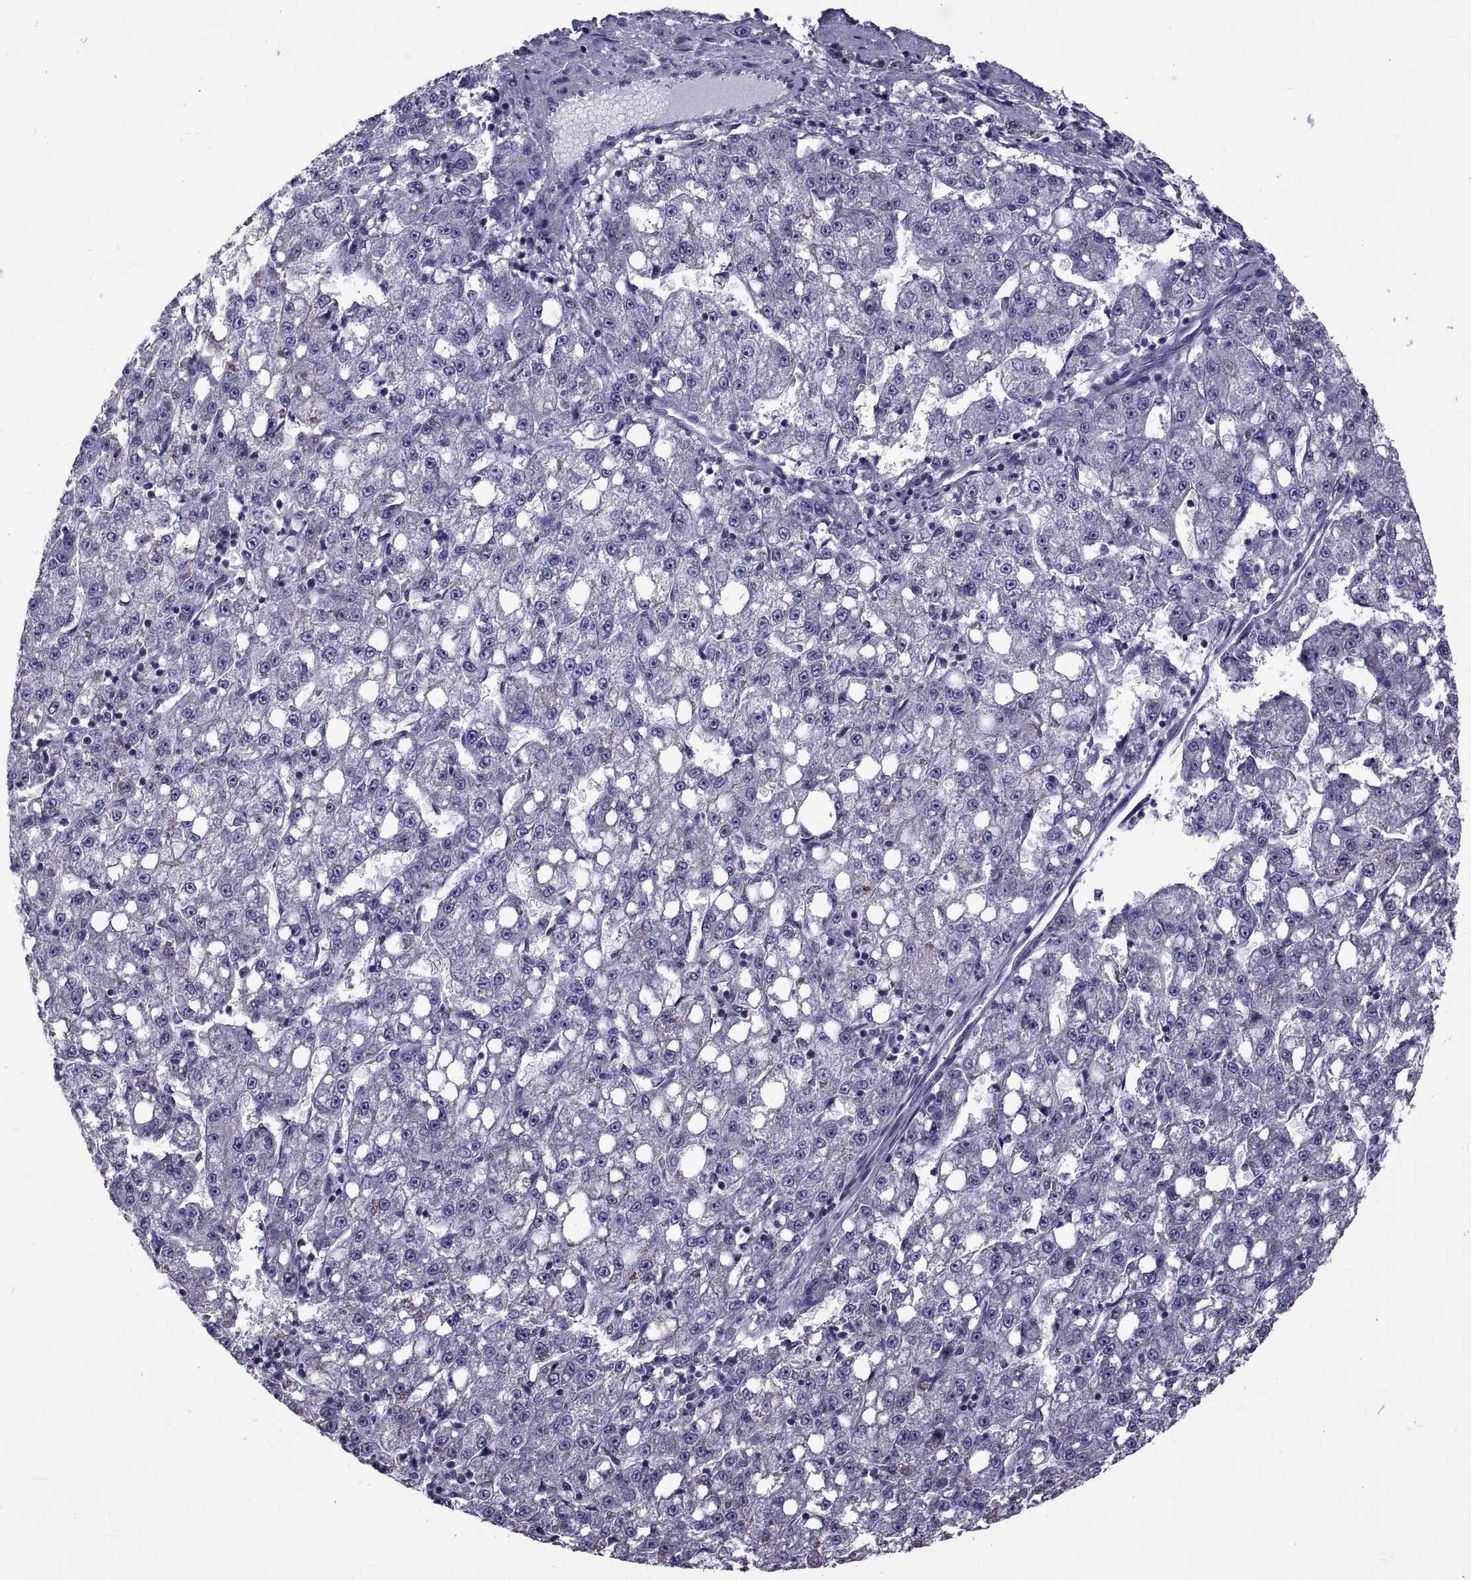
{"staining": {"intensity": "negative", "quantity": "none", "location": "none"}, "tissue": "liver cancer", "cell_type": "Tumor cells", "image_type": "cancer", "snomed": [{"axis": "morphology", "description": "Carcinoma, Hepatocellular, NOS"}, {"axis": "topography", "description": "Liver"}], "caption": "Photomicrograph shows no protein positivity in tumor cells of liver hepatocellular carcinoma tissue.", "gene": "TMC3", "patient": {"sex": "female", "age": 65}}